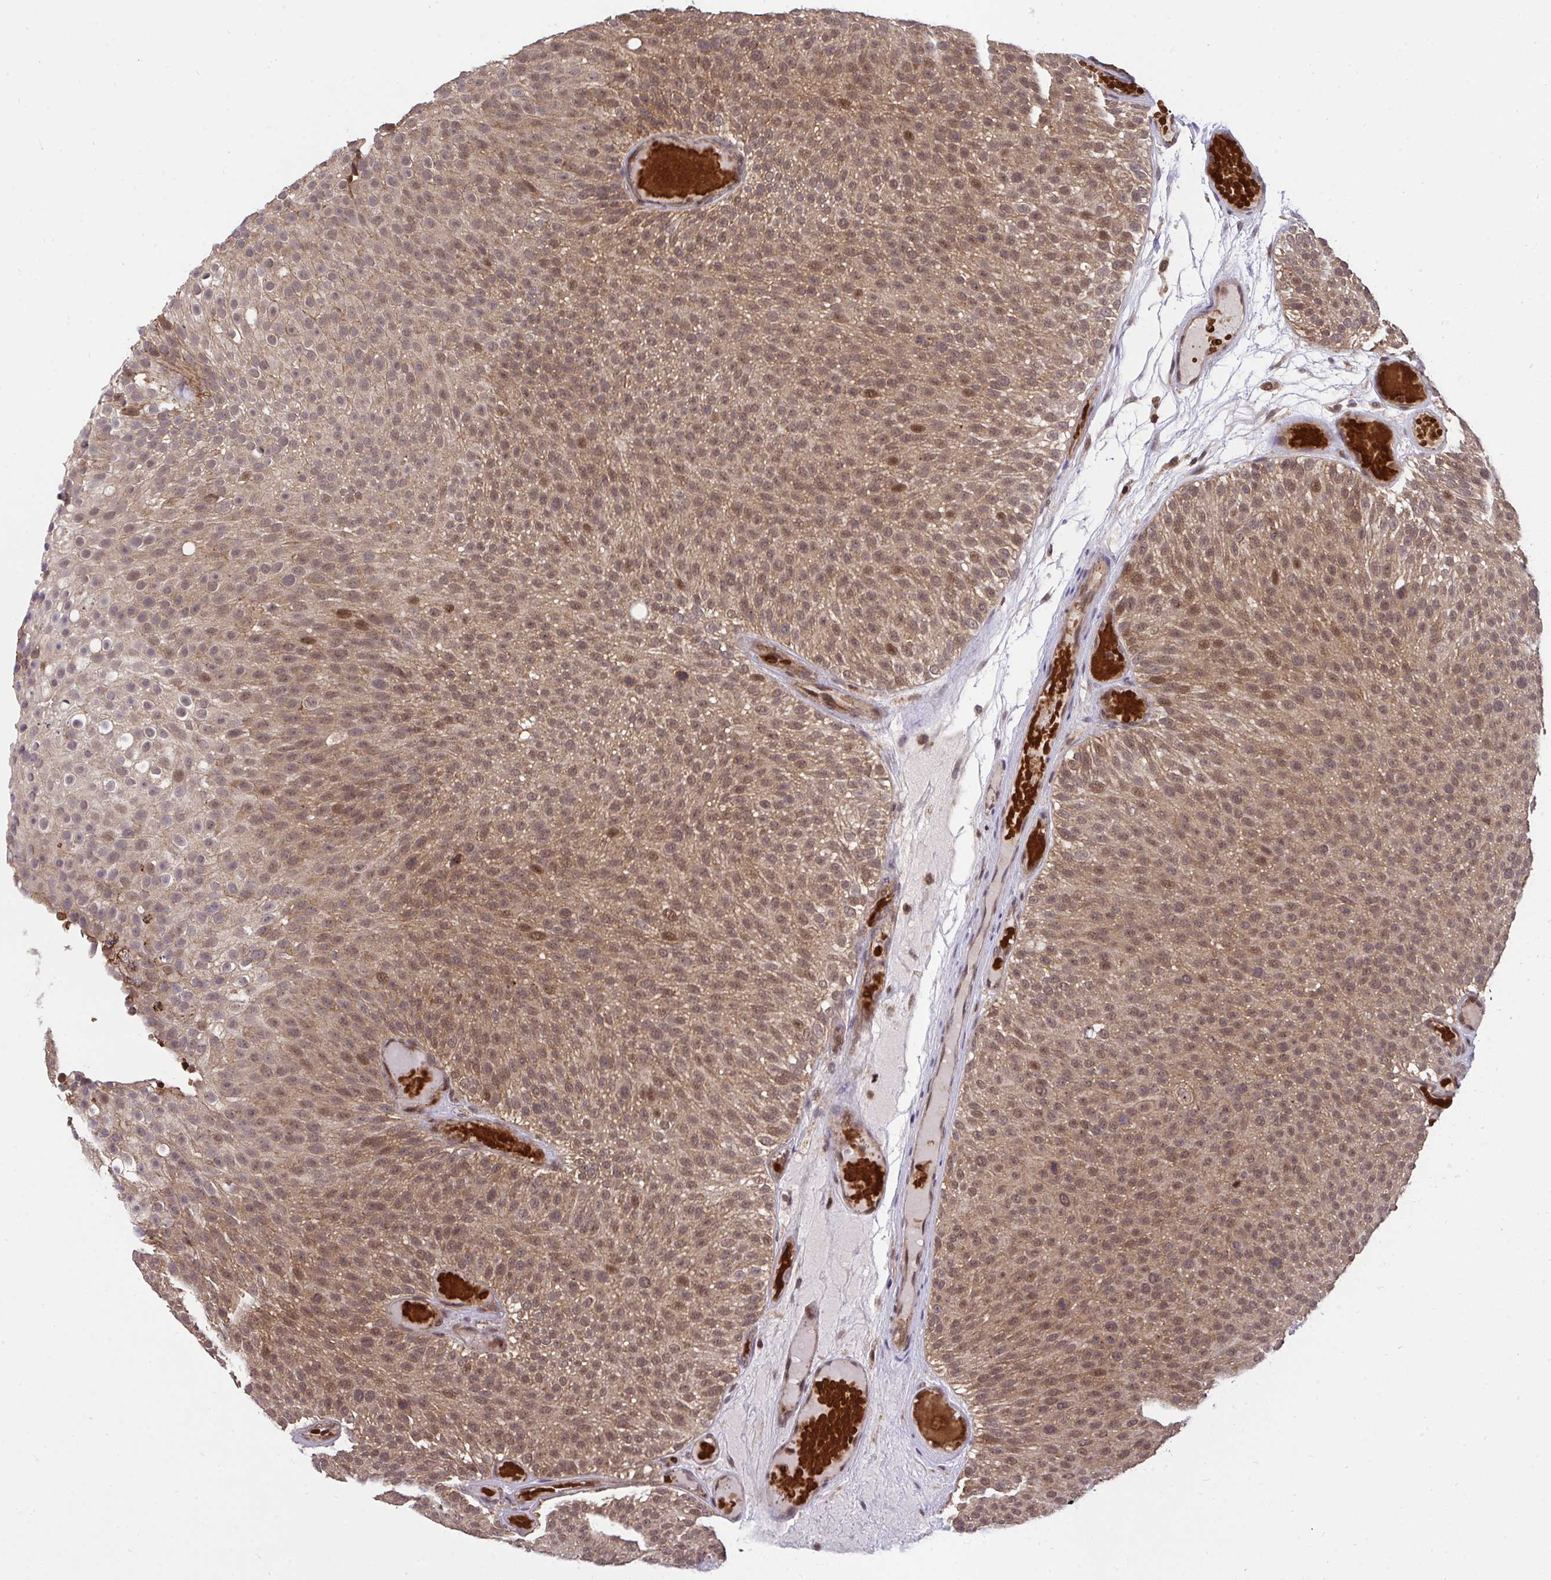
{"staining": {"intensity": "moderate", "quantity": ">75%", "location": "cytoplasmic/membranous,nuclear"}, "tissue": "urothelial cancer", "cell_type": "Tumor cells", "image_type": "cancer", "snomed": [{"axis": "morphology", "description": "Urothelial carcinoma, Low grade"}, {"axis": "topography", "description": "Urinary bladder"}], "caption": "An IHC micrograph of neoplastic tissue is shown. Protein staining in brown labels moderate cytoplasmic/membranous and nuclear positivity in urothelial cancer within tumor cells. (DAB = brown stain, brightfield microscopy at high magnification).", "gene": "PPP1CA", "patient": {"sex": "male", "age": 78}}